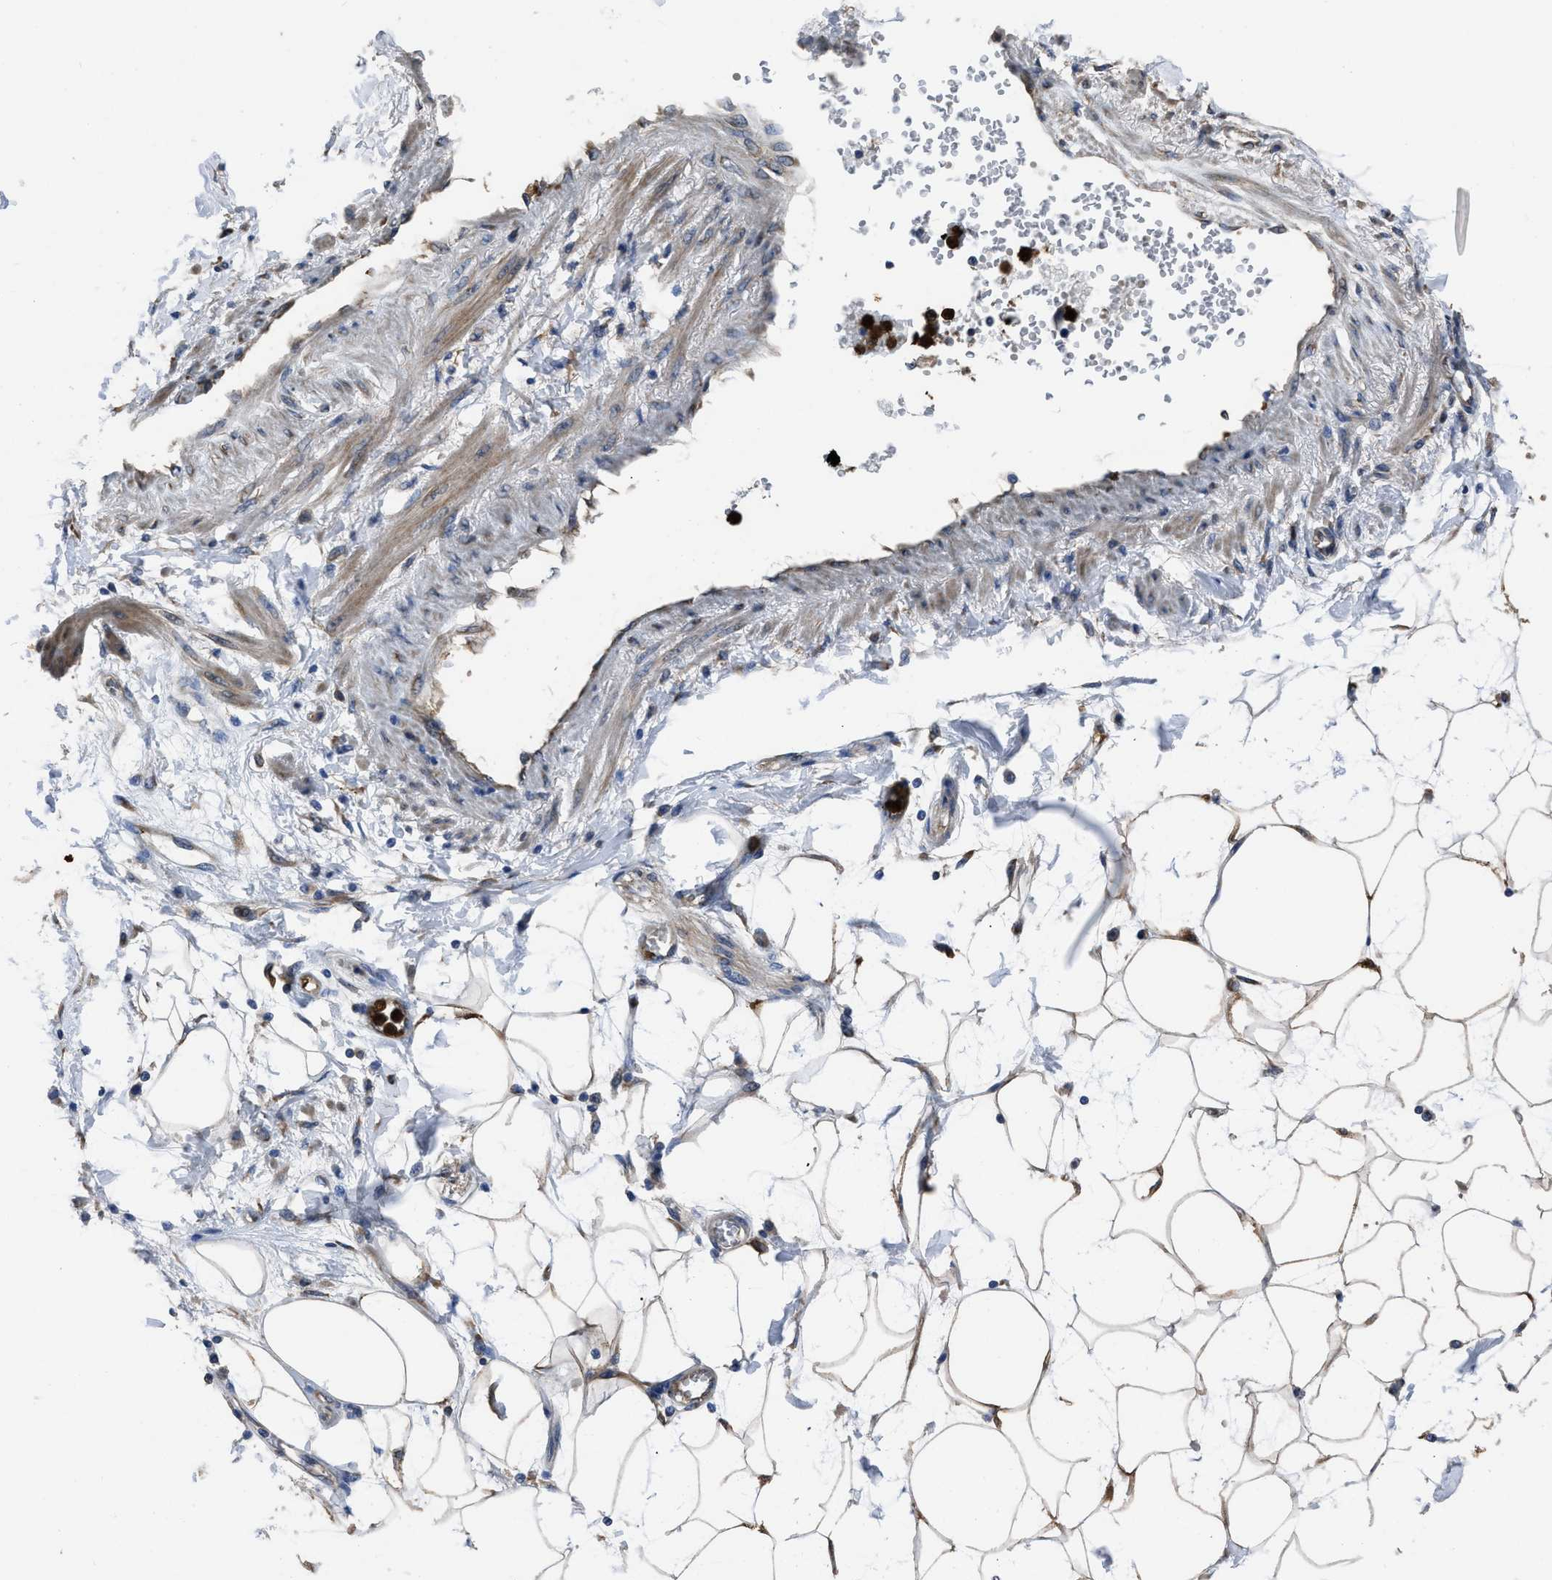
{"staining": {"intensity": "moderate", "quantity": ">75%", "location": "cytoplasmic/membranous"}, "tissue": "adipose tissue", "cell_type": "Adipocytes", "image_type": "normal", "snomed": [{"axis": "morphology", "description": "Normal tissue, NOS"}, {"axis": "morphology", "description": "Adenocarcinoma, NOS"}, {"axis": "topography", "description": "Duodenum"}, {"axis": "topography", "description": "Peripheral nerve tissue"}], "caption": "DAB immunohistochemical staining of unremarkable adipose tissue exhibits moderate cytoplasmic/membranous protein expression in about >75% of adipocytes. (IHC, brightfield microscopy, high magnification).", "gene": "ANGPT1", "patient": {"sex": "female", "age": 60}}